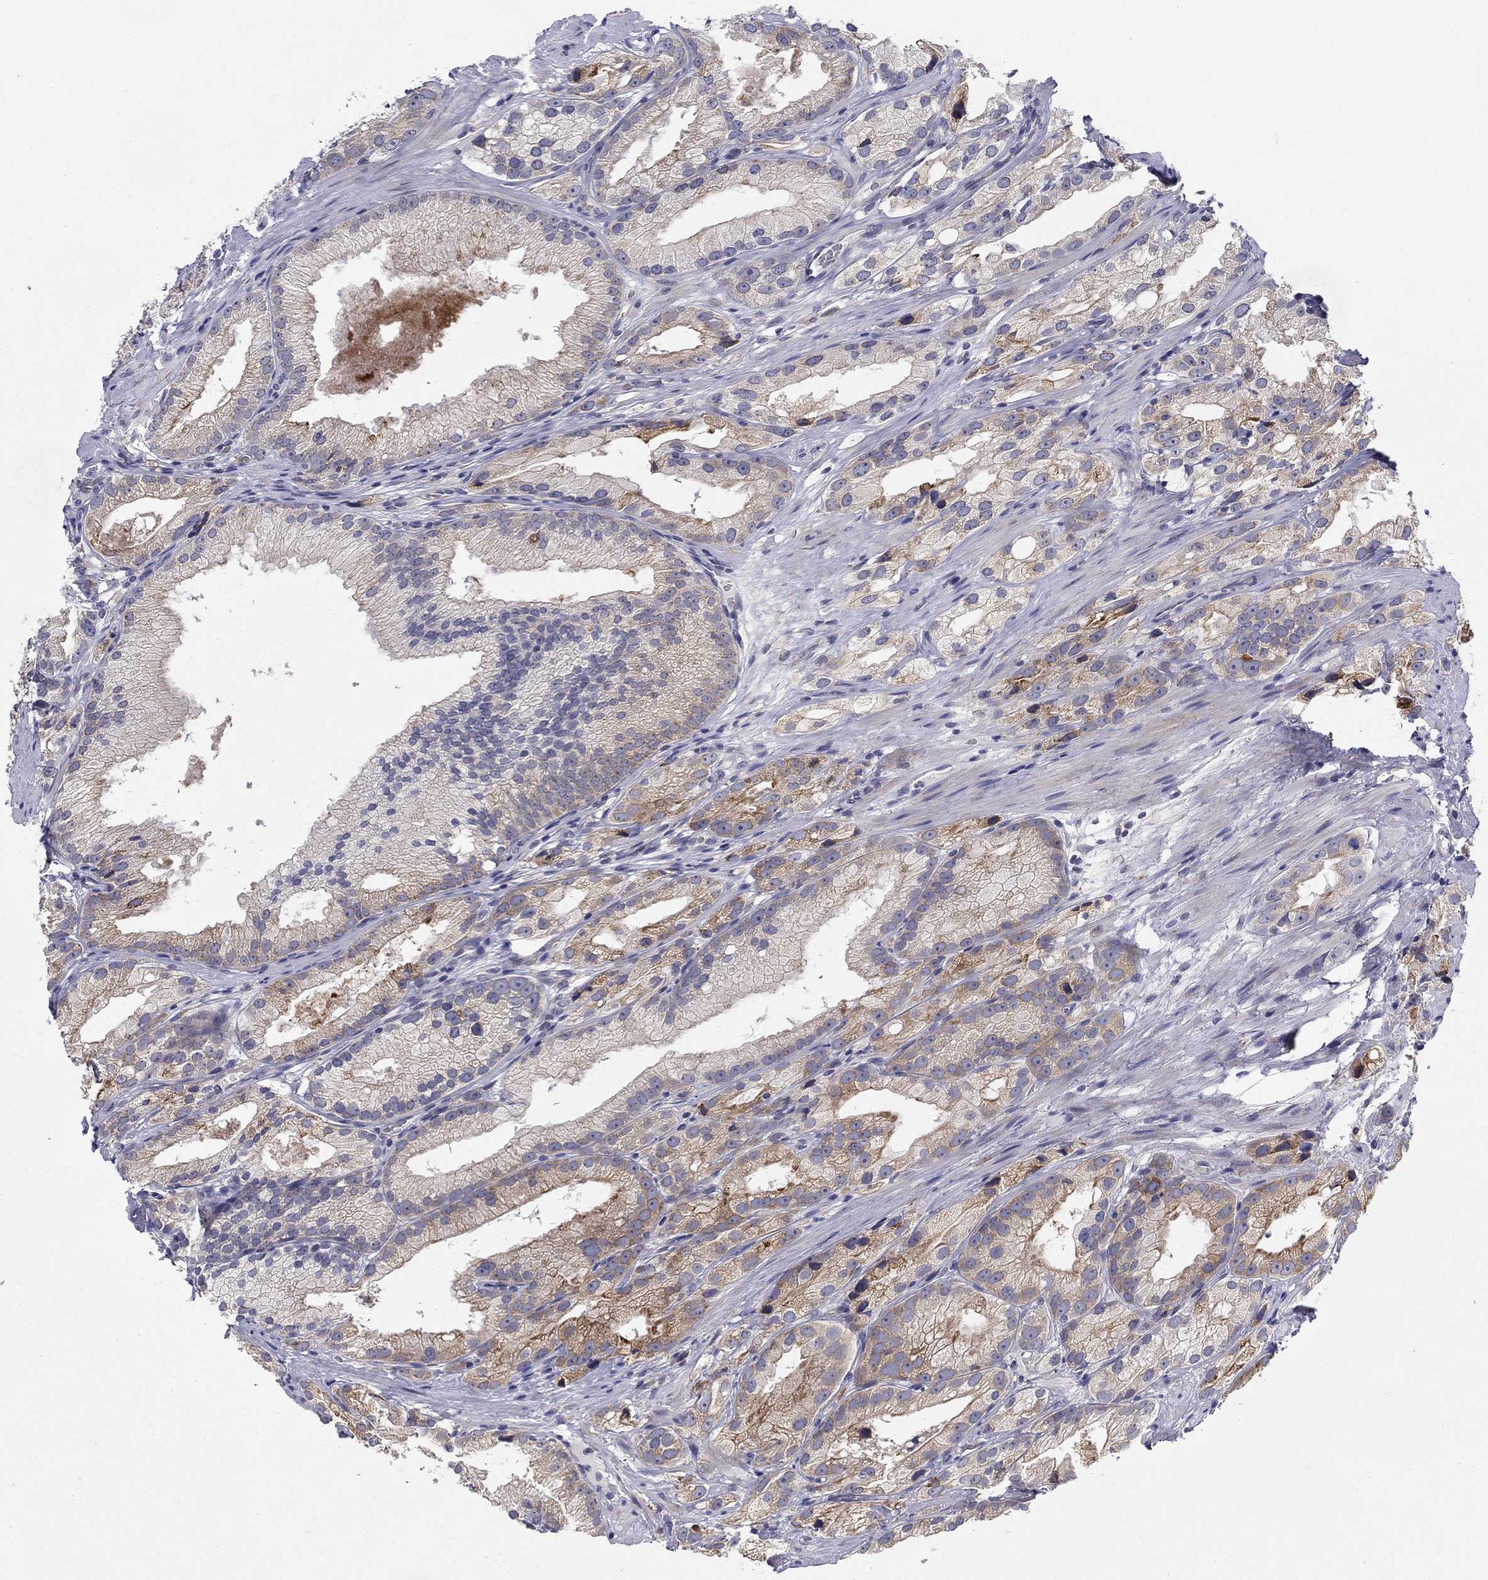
{"staining": {"intensity": "moderate", "quantity": "25%-75%", "location": "cytoplasmic/membranous"}, "tissue": "prostate cancer", "cell_type": "Tumor cells", "image_type": "cancer", "snomed": [{"axis": "morphology", "description": "Adenocarcinoma, High grade"}, {"axis": "topography", "description": "Prostate and seminal vesicle, NOS"}], "caption": "Immunohistochemical staining of human adenocarcinoma (high-grade) (prostate) demonstrates medium levels of moderate cytoplasmic/membranous staining in about 25%-75% of tumor cells.", "gene": "QRFPR", "patient": {"sex": "male", "age": 62}}